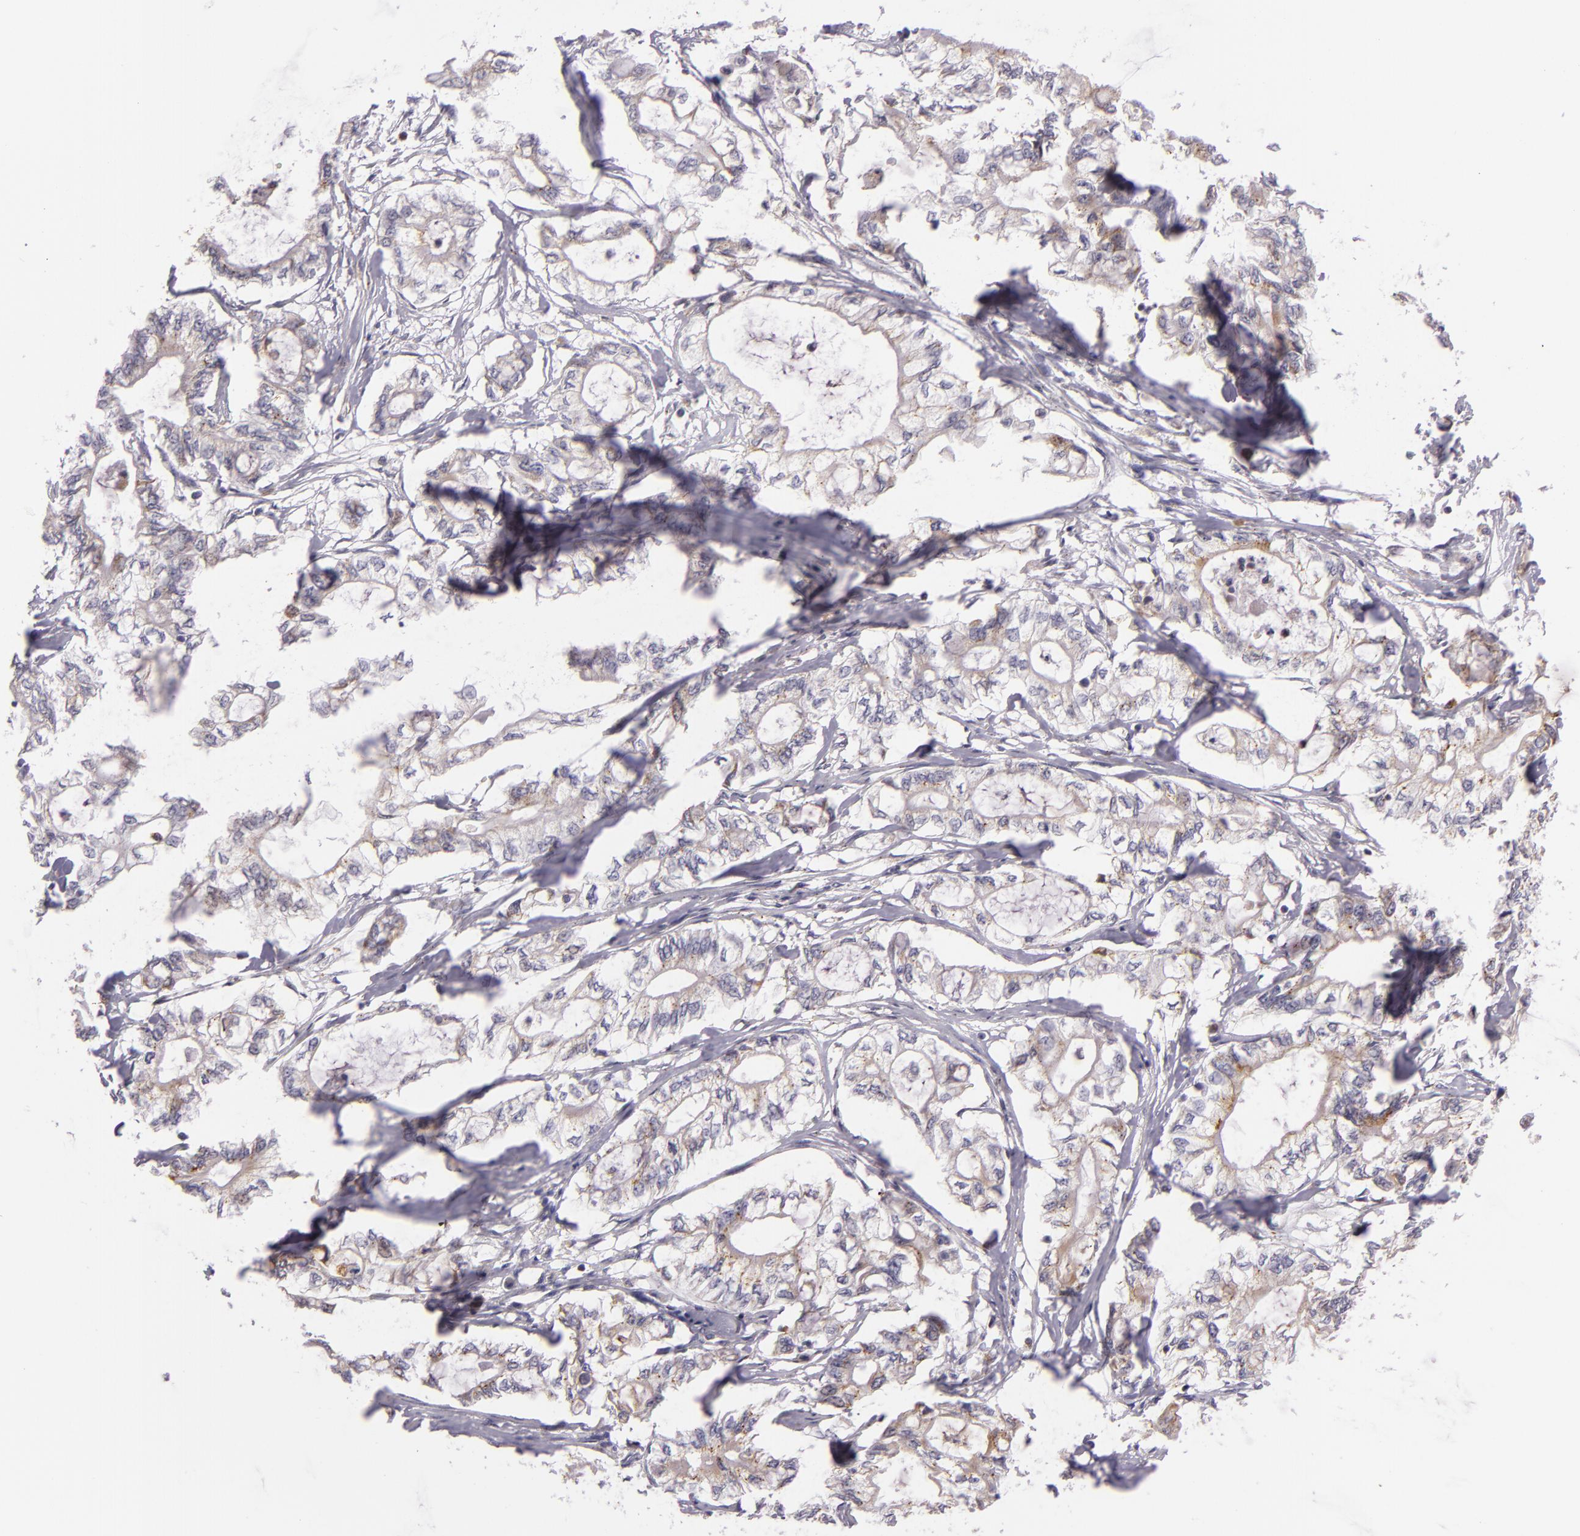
{"staining": {"intensity": "moderate", "quantity": ">75%", "location": "cytoplasmic/membranous"}, "tissue": "pancreatic cancer", "cell_type": "Tumor cells", "image_type": "cancer", "snomed": [{"axis": "morphology", "description": "Adenocarcinoma, NOS"}, {"axis": "topography", "description": "Pancreas"}], "caption": "A brown stain shows moderate cytoplasmic/membranous positivity of a protein in human pancreatic cancer tumor cells. The staining was performed using DAB to visualize the protein expression in brown, while the nuclei were stained in blue with hematoxylin (Magnification: 20x).", "gene": "CILK1", "patient": {"sex": "male", "age": 79}}